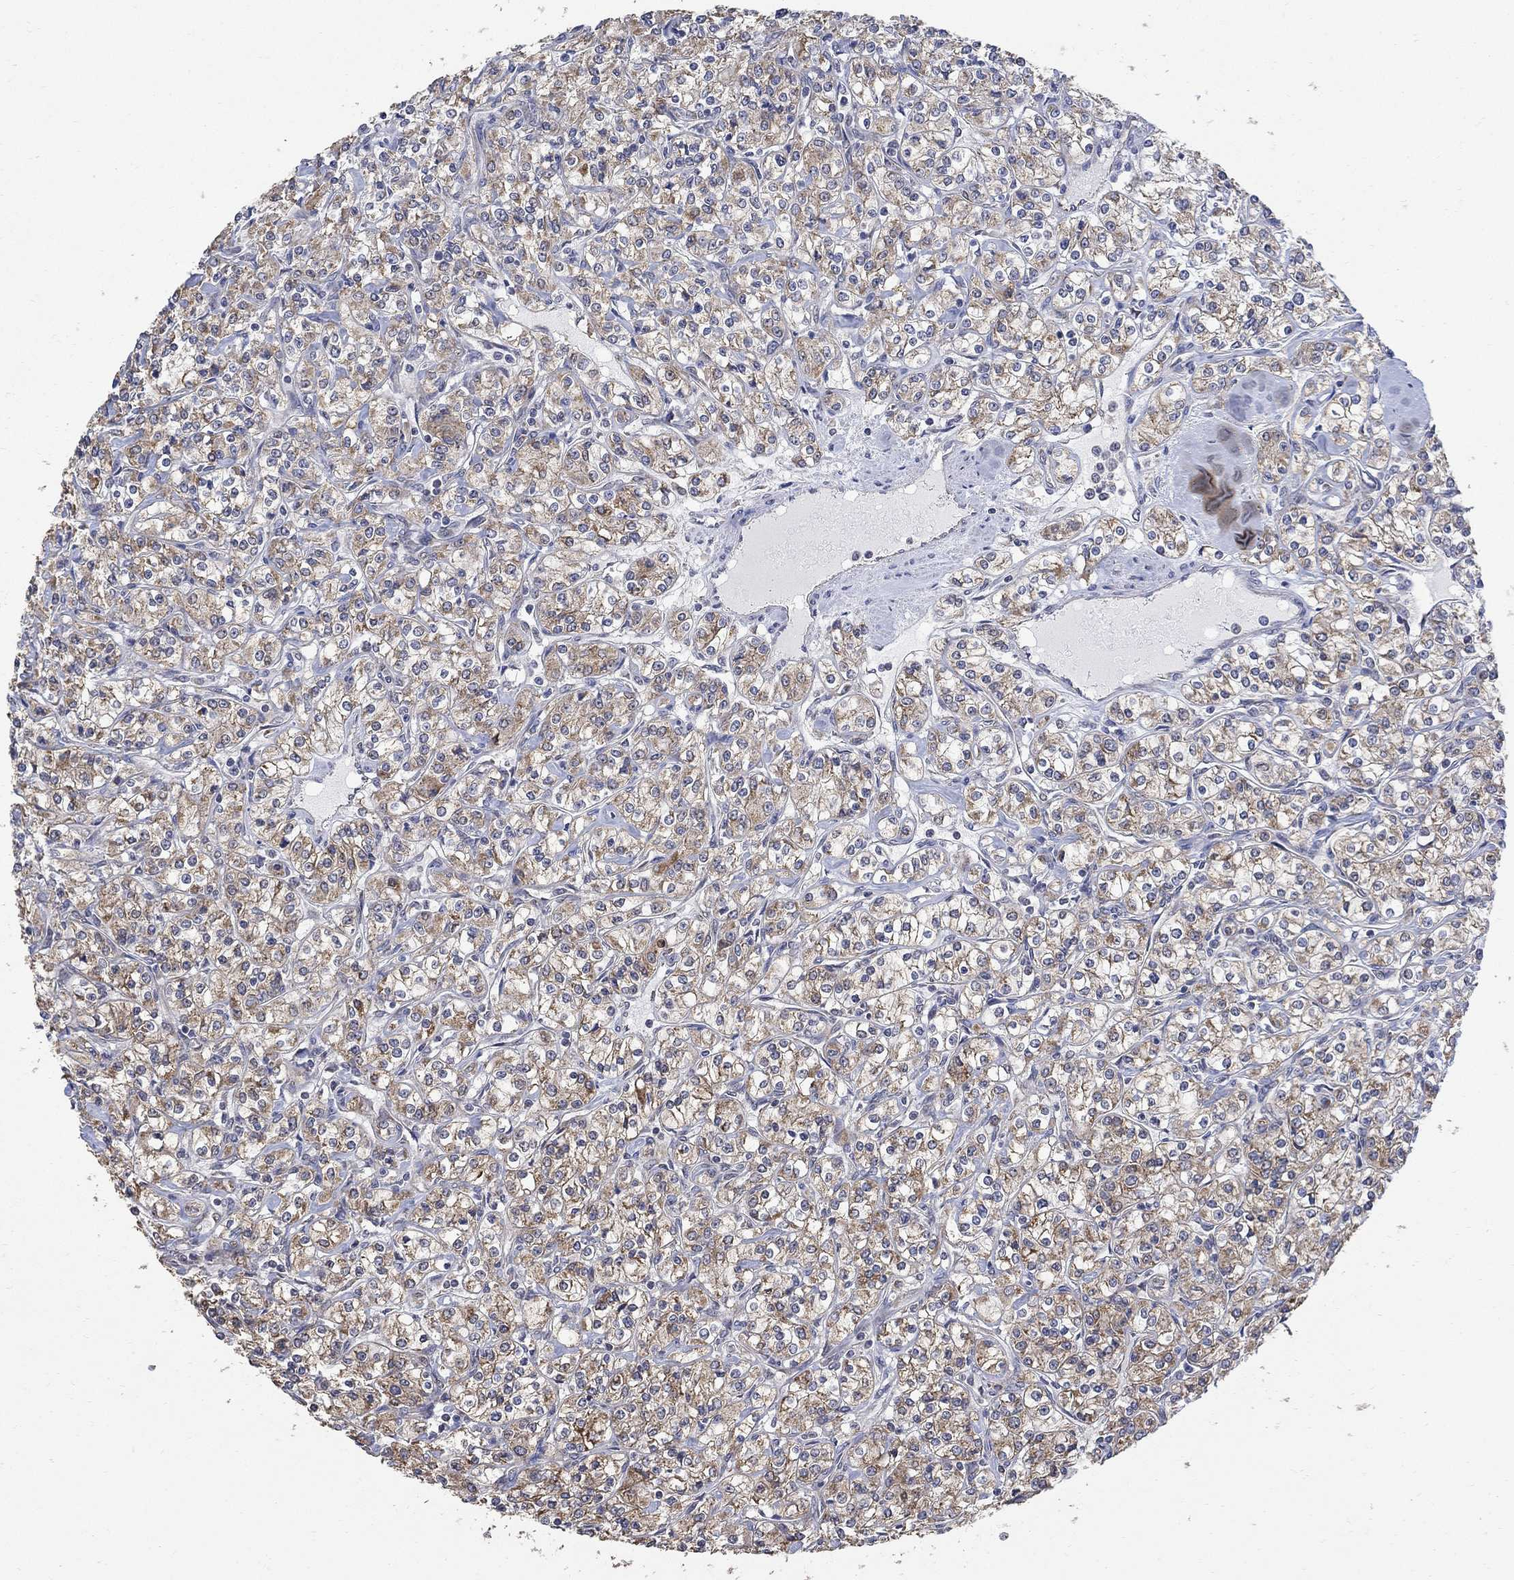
{"staining": {"intensity": "moderate", "quantity": "25%-75%", "location": "cytoplasmic/membranous"}, "tissue": "renal cancer", "cell_type": "Tumor cells", "image_type": "cancer", "snomed": [{"axis": "morphology", "description": "Adenocarcinoma, NOS"}, {"axis": "topography", "description": "Kidney"}], "caption": "Renal adenocarcinoma stained with DAB immunohistochemistry demonstrates medium levels of moderate cytoplasmic/membranous staining in approximately 25%-75% of tumor cells. (DAB IHC, brown staining for protein, blue staining for nuclei).", "gene": "ANKRA2", "patient": {"sex": "male", "age": 77}}